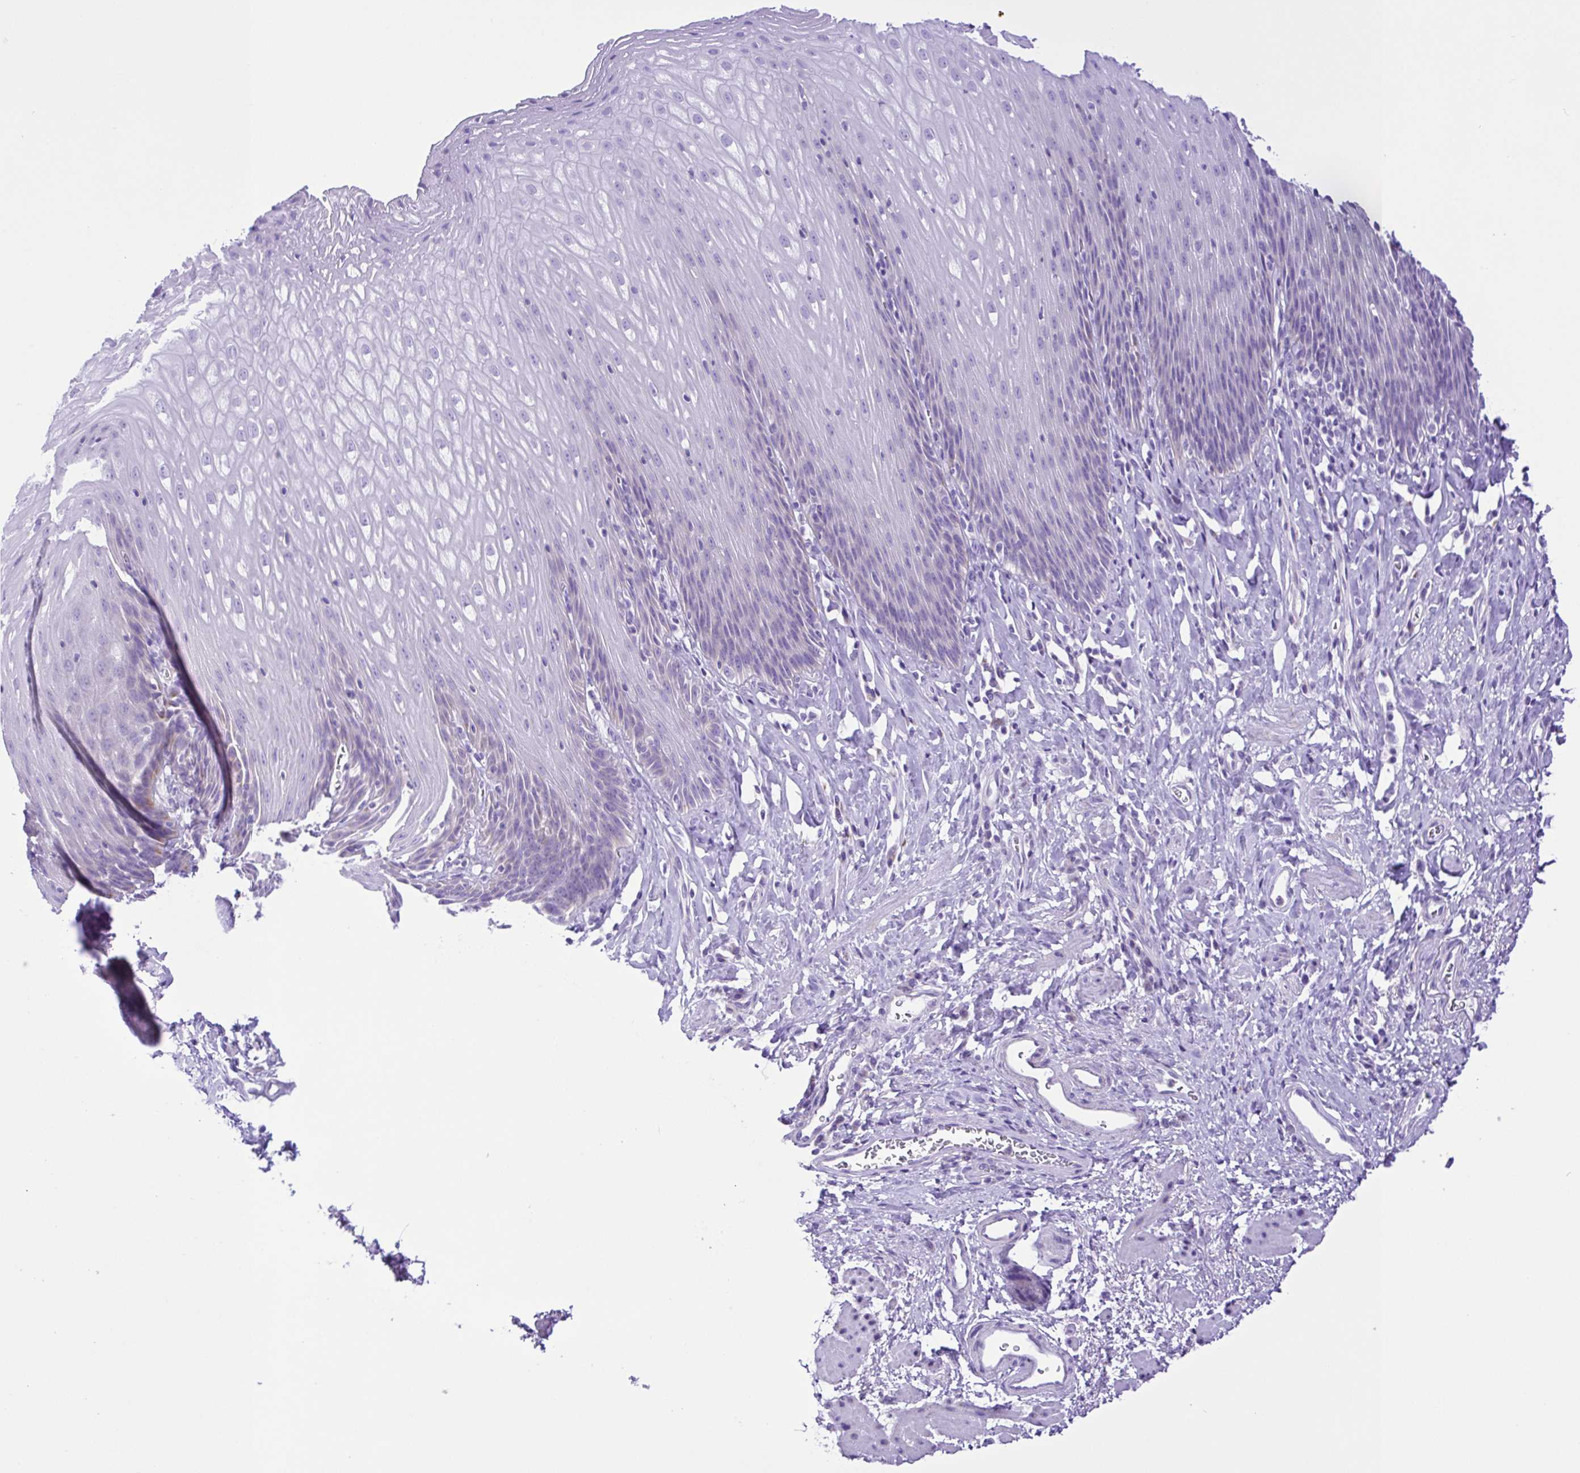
{"staining": {"intensity": "negative", "quantity": "none", "location": "none"}, "tissue": "esophagus", "cell_type": "Squamous epithelial cells", "image_type": "normal", "snomed": [{"axis": "morphology", "description": "Normal tissue, NOS"}, {"axis": "topography", "description": "Esophagus"}], "caption": "Immunohistochemistry image of benign esophagus: human esophagus stained with DAB (3,3'-diaminobenzidine) displays no significant protein positivity in squamous epithelial cells. (Brightfield microscopy of DAB immunohistochemistry (IHC) at high magnification).", "gene": "SYT1", "patient": {"sex": "female", "age": 61}}